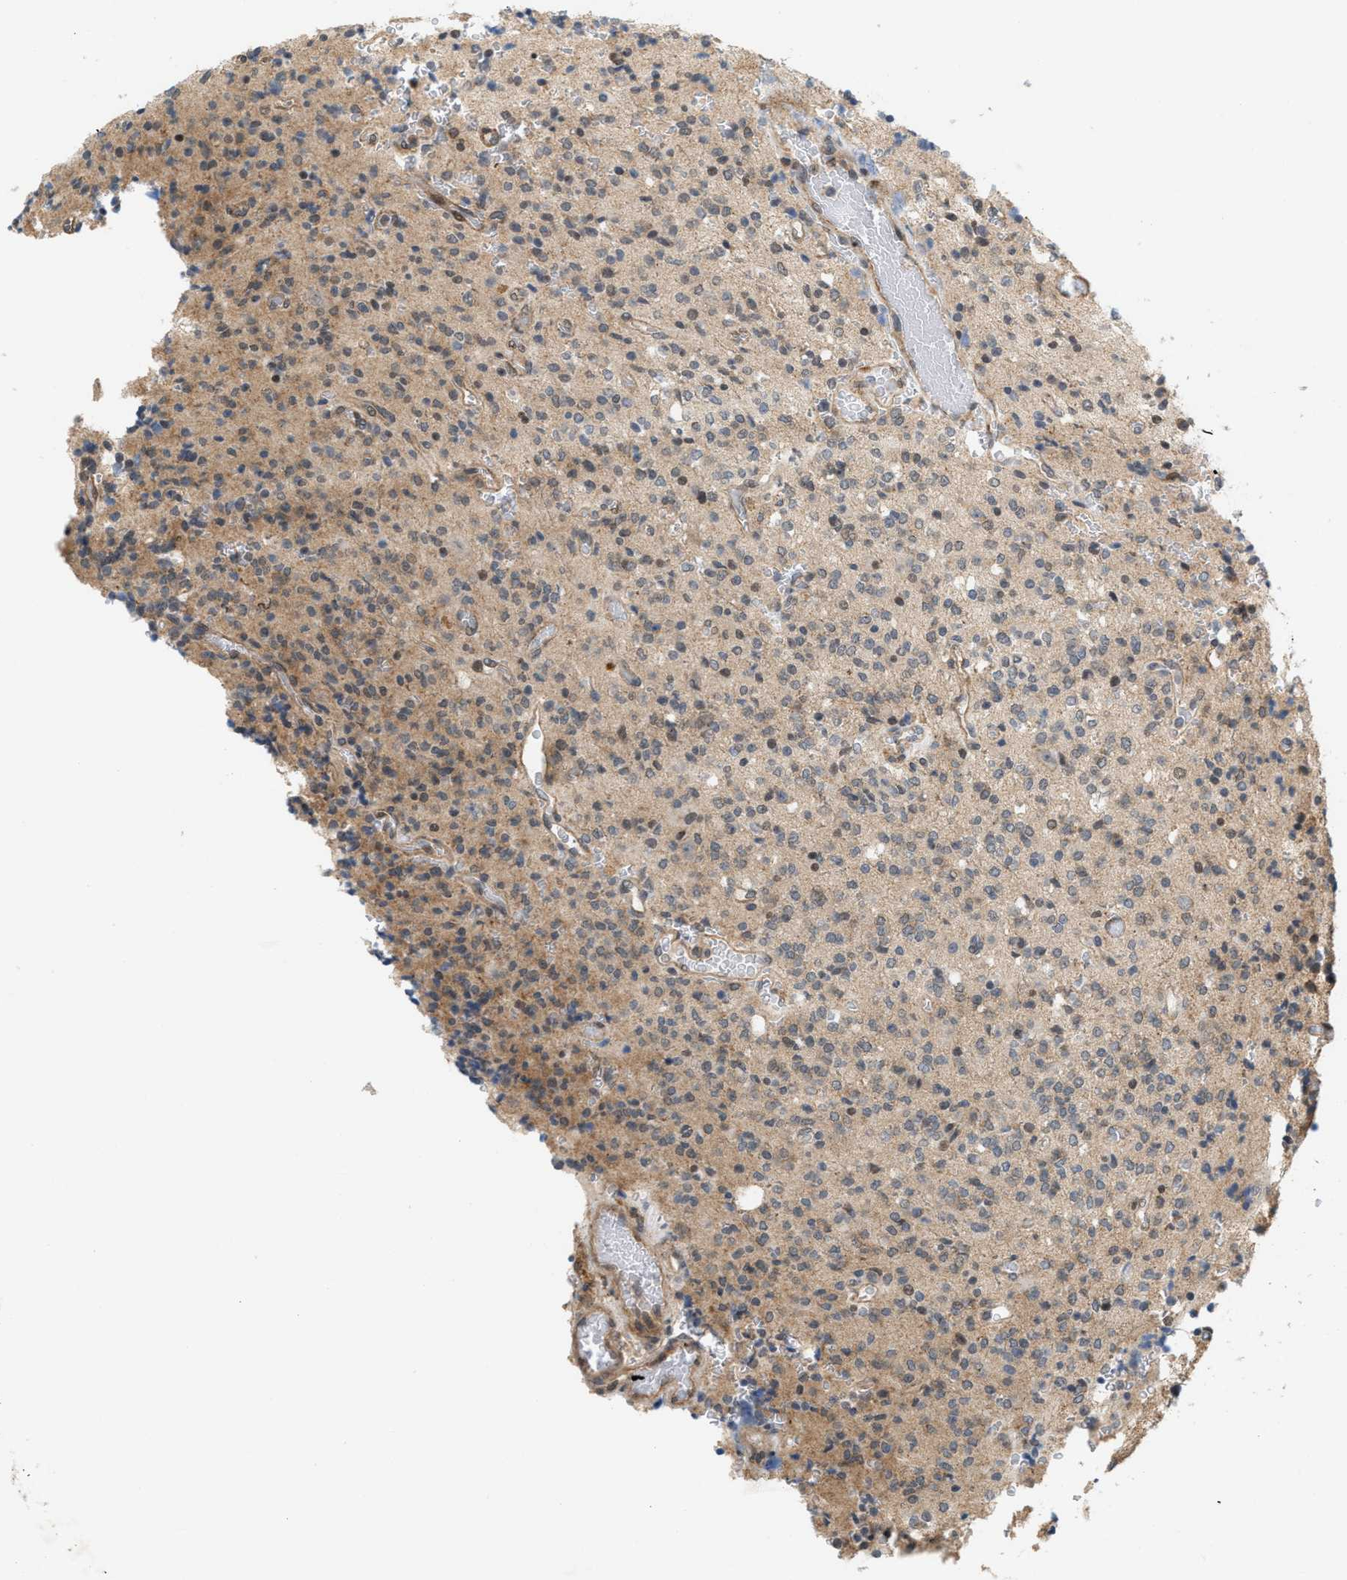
{"staining": {"intensity": "weak", "quantity": "<25%", "location": "cytoplasmic/membranous"}, "tissue": "glioma", "cell_type": "Tumor cells", "image_type": "cancer", "snomed": [{"axis": "morphology", "description": "Glioma, malignant, High grade"}, {"axis": "topography", "description": "Brain"}], "caption": "Tumor cells are negative for brown protein staining in malignant high-grade glioma.", "gene": "MFSD6", "patient": {"sex": "male", "age": 34}}